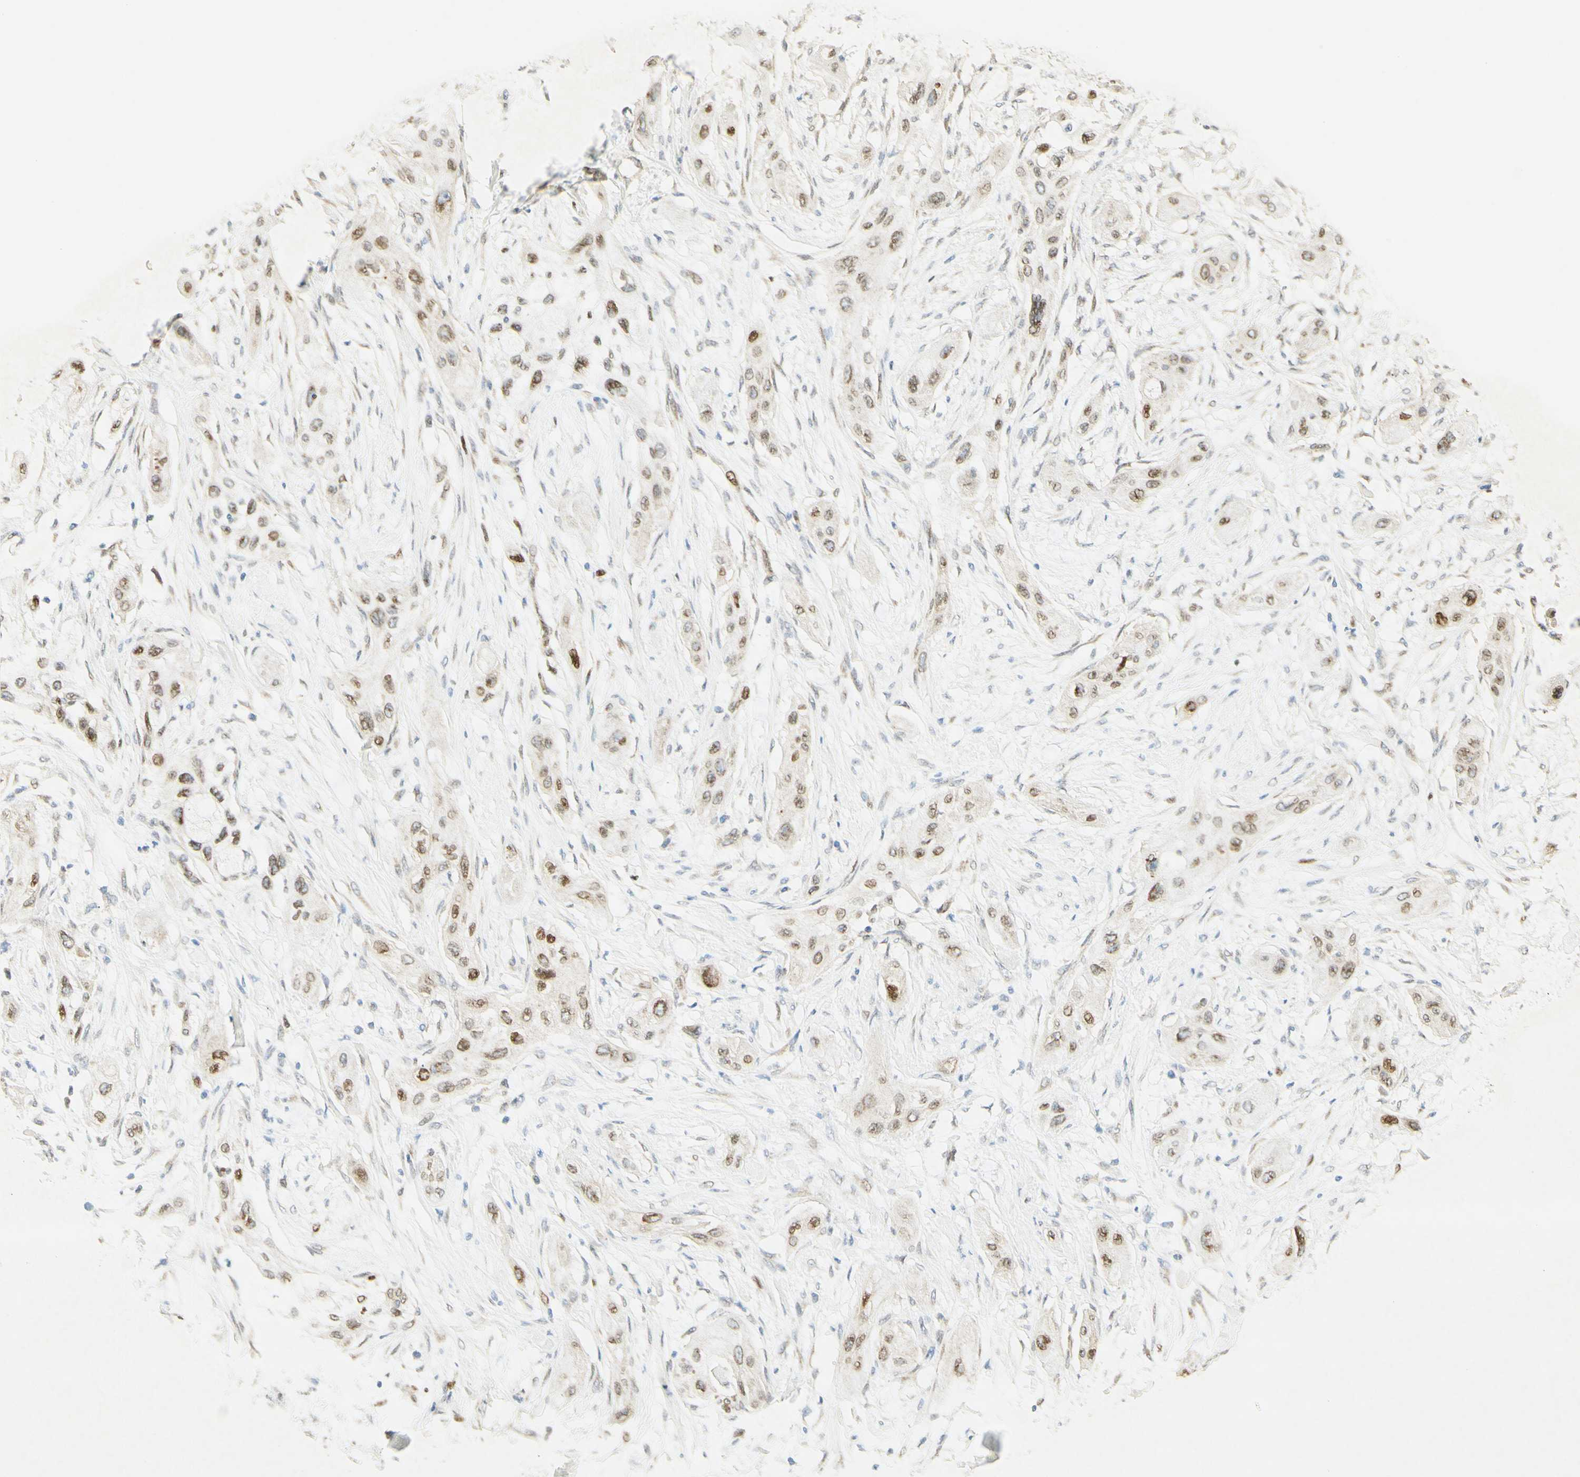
{"staining": {"intensity": "moderate", "quantity": ">75%", "location": "nuclear"}, "tissue": "lung cancer", "cell_type": "Tumor cells", "image_type": "cancer", "snomed": [{"axis": "morphology", "description": "Squamous cell carcinoma, NOS"}, {"axis": "topography", "description": "Lung"}], "caption": "Squamous cell carcinoma (lung) stained with DAB (3,3'-diaminobenzidine) IHC demonstrates medium levels of moderate nuclear positivity in about >75% of tumor cells. Nuclei are stained in blue.", "gene": "E2F1", "patient": {"sex": "female", "age": 47}}